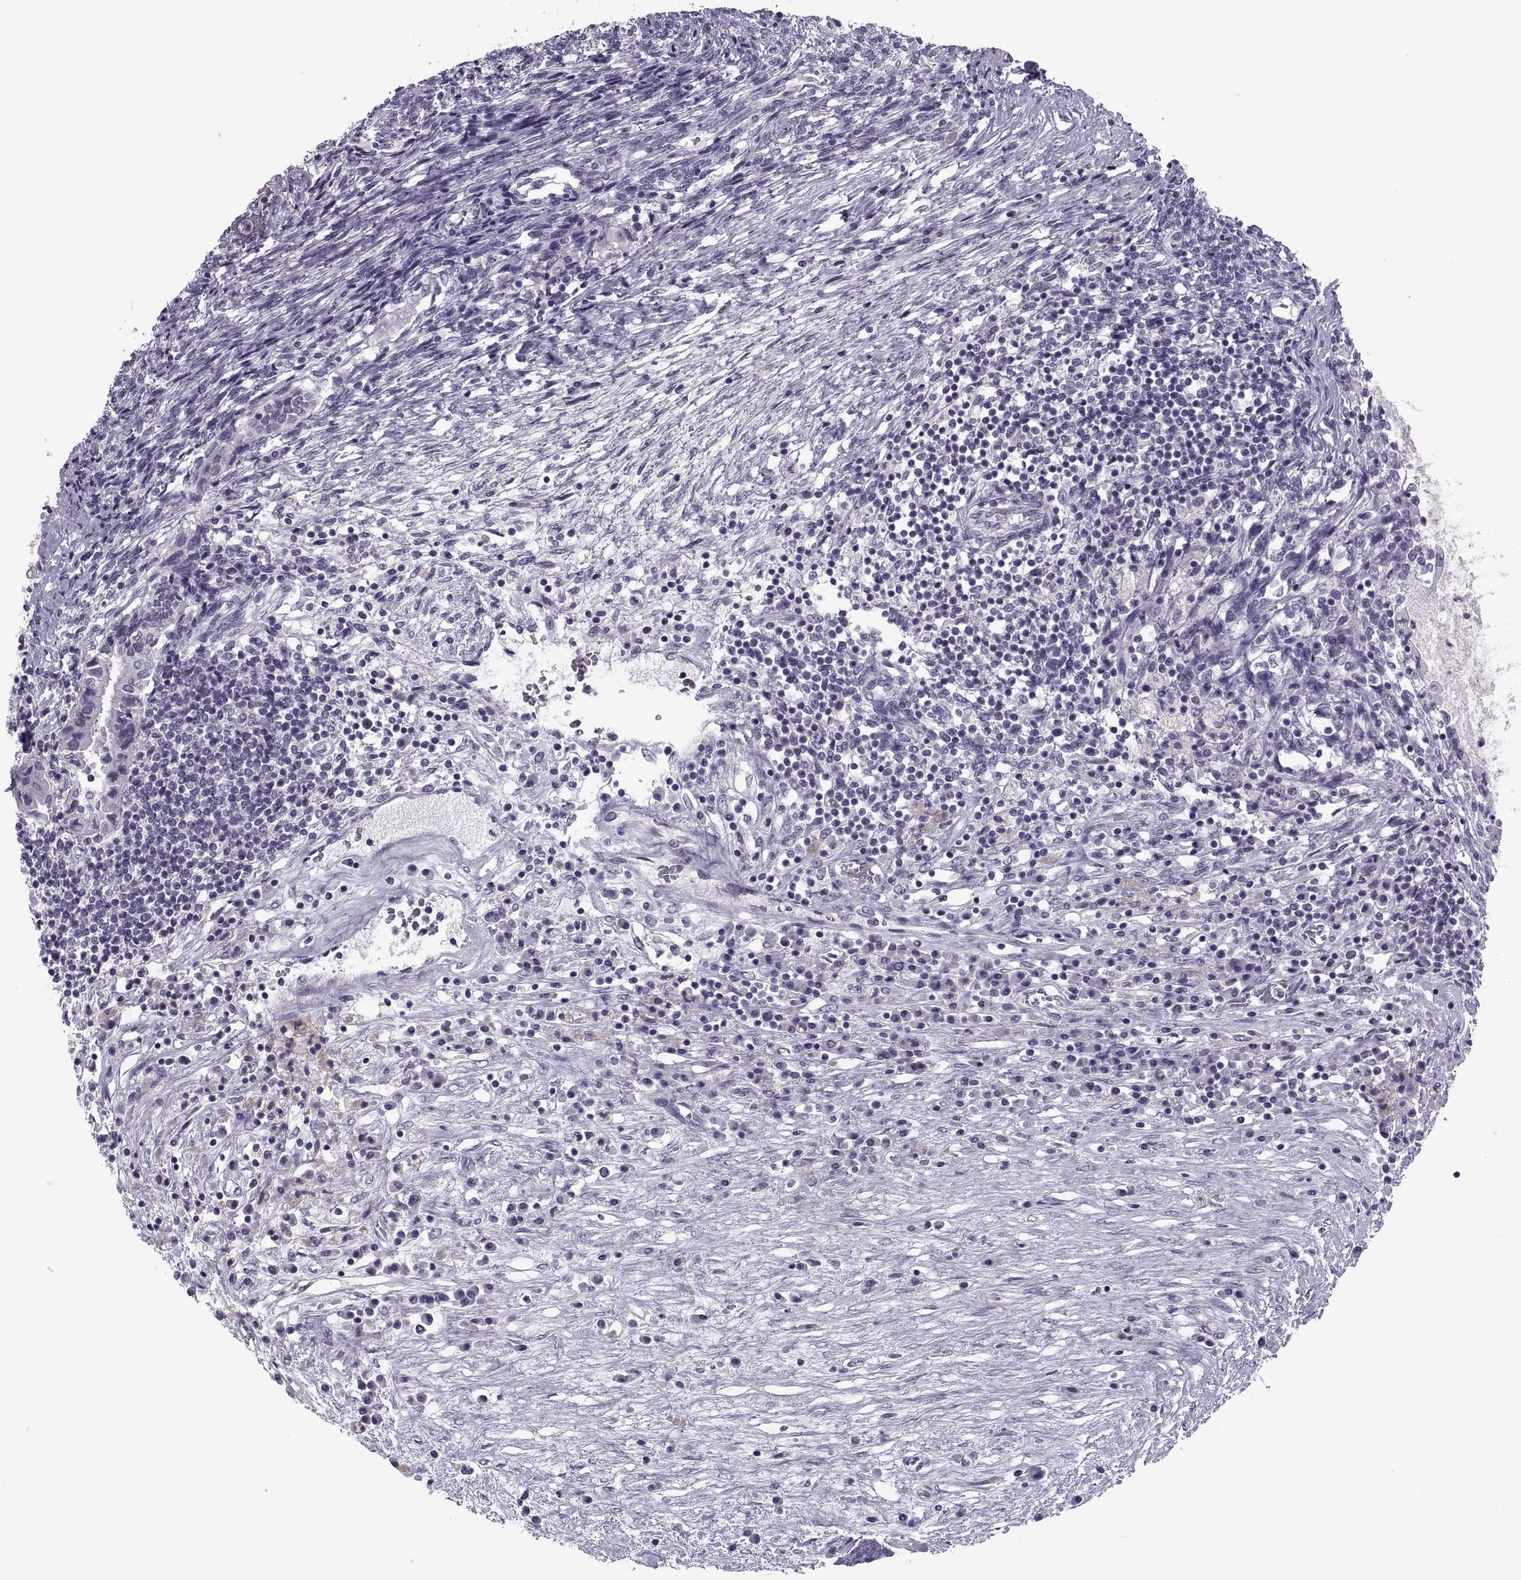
{"staining": {"intensity": "negative", "quantity": "none", "location": "none"}, "tissue": "testis cancer", "cell_type": "Tumor cells", "image_type": "cancer", "snomed": [{"axis": "morphology", "description": "Carcinoma, Embryonal, NOS"}, {"axis": "topography", "description": "Testis"}], "caption": "Immunohistochemistry (IHC) histopathology image of neoplastic tissue: testis embryonal carcinoma stained with DAB (3,3'-diaminobenzidine) exhibits no significant protein positivity in tumor cells.", "gene": "SYNGR4", "patient": {"sex": "male", "age": 37}}